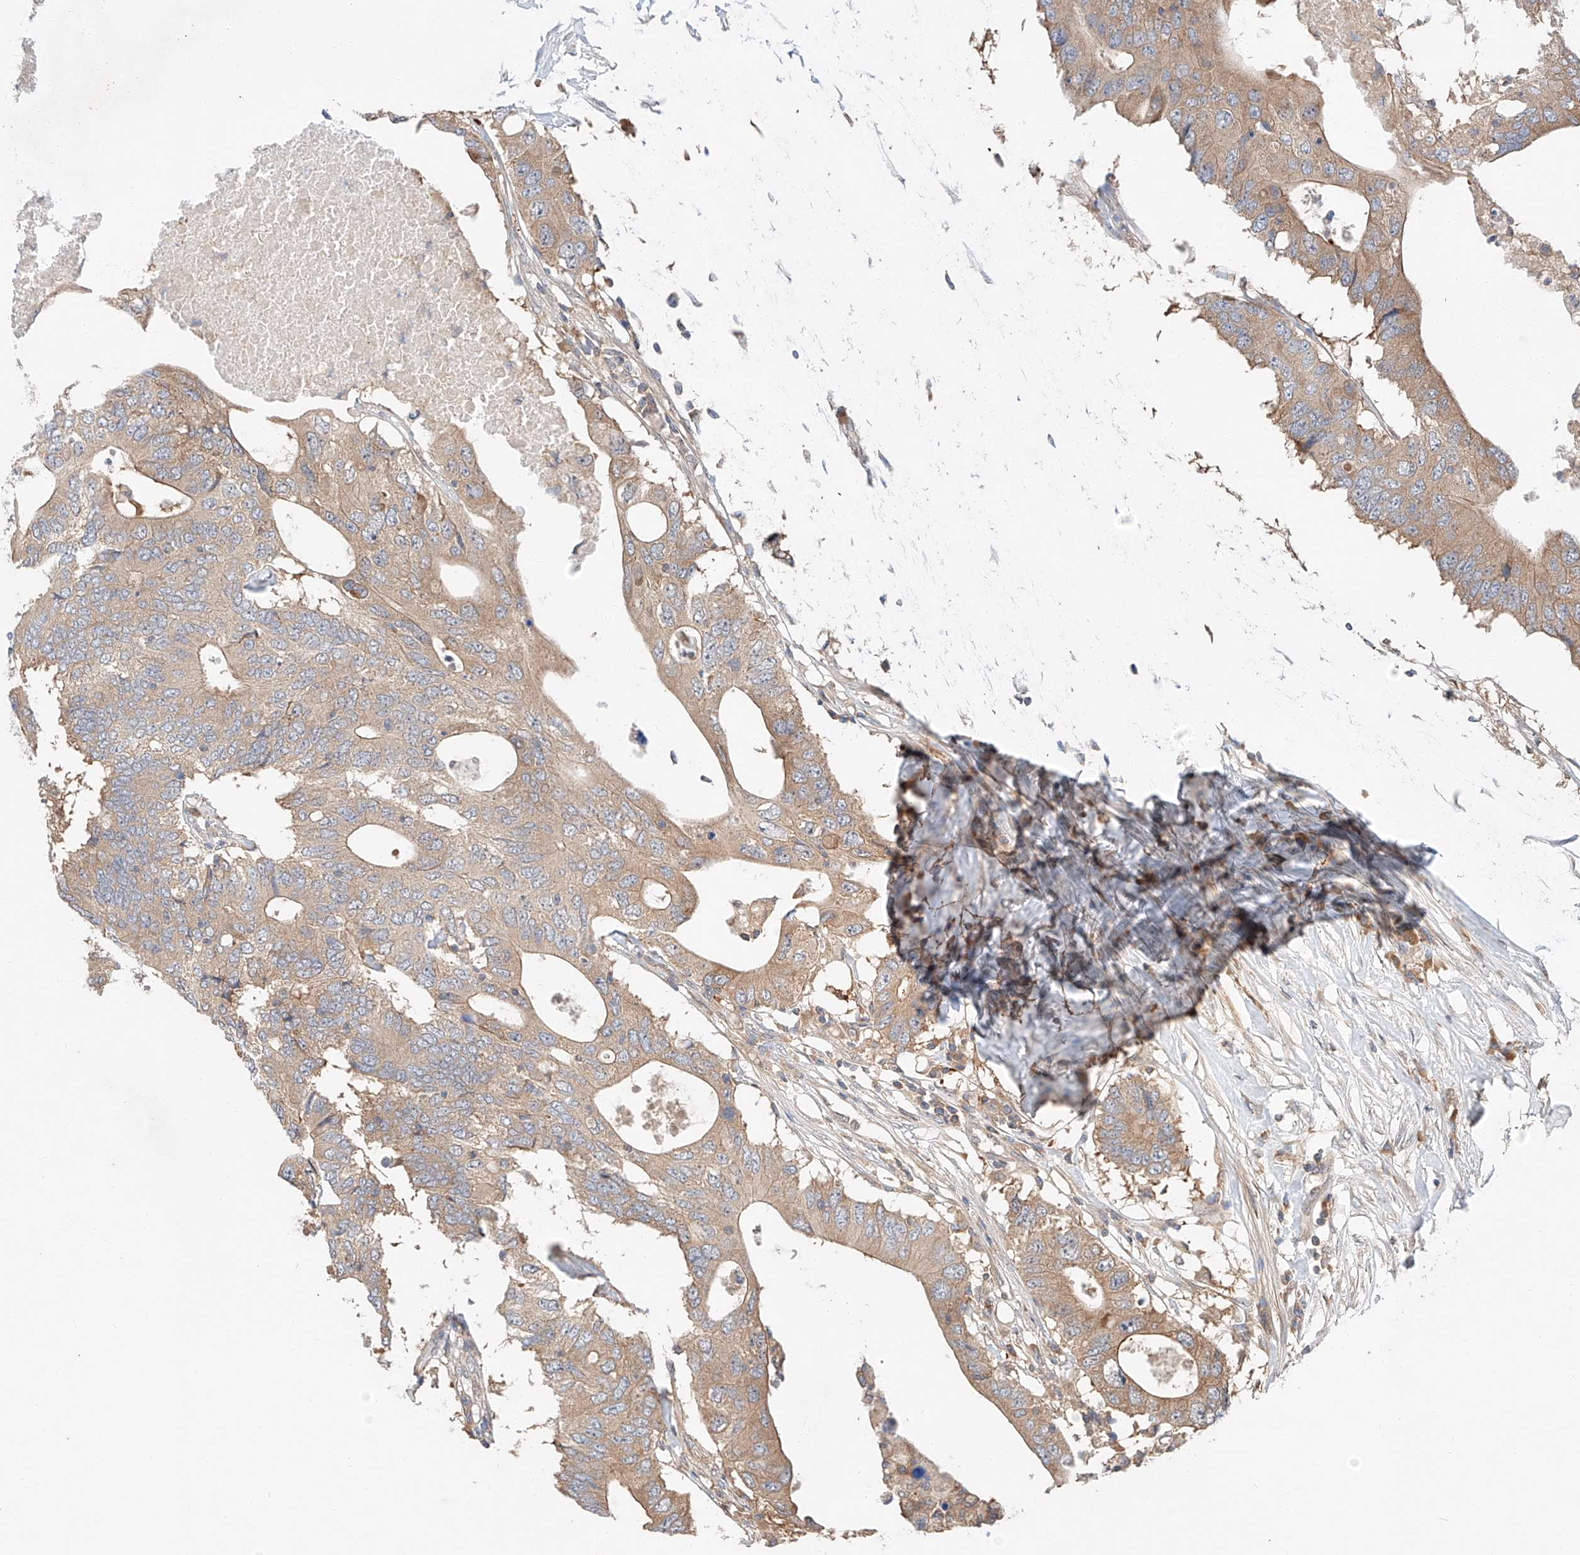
{"staining": {"intensity": "weak", "quantity": ">75%", "location": "cytoplasmic/membranous"}, "tissue": "colorectal cancer", "cell_type": "Tumor cells", "image_type": "cancer", "snomed": [{"axis": "morphology", "description": "Adenocarcinoma, NOS"}, {"axis": "topography", "description": "Colon"}], "caption": "A photomicrograph showing weak cytoplasmic/membranous staining in about >75% of tumor cells in colorectal cancer, as visualized by brown immunohistochemical staining.", "gene": "RUSC1", "patient": {"sex": "male", "age": 71}}